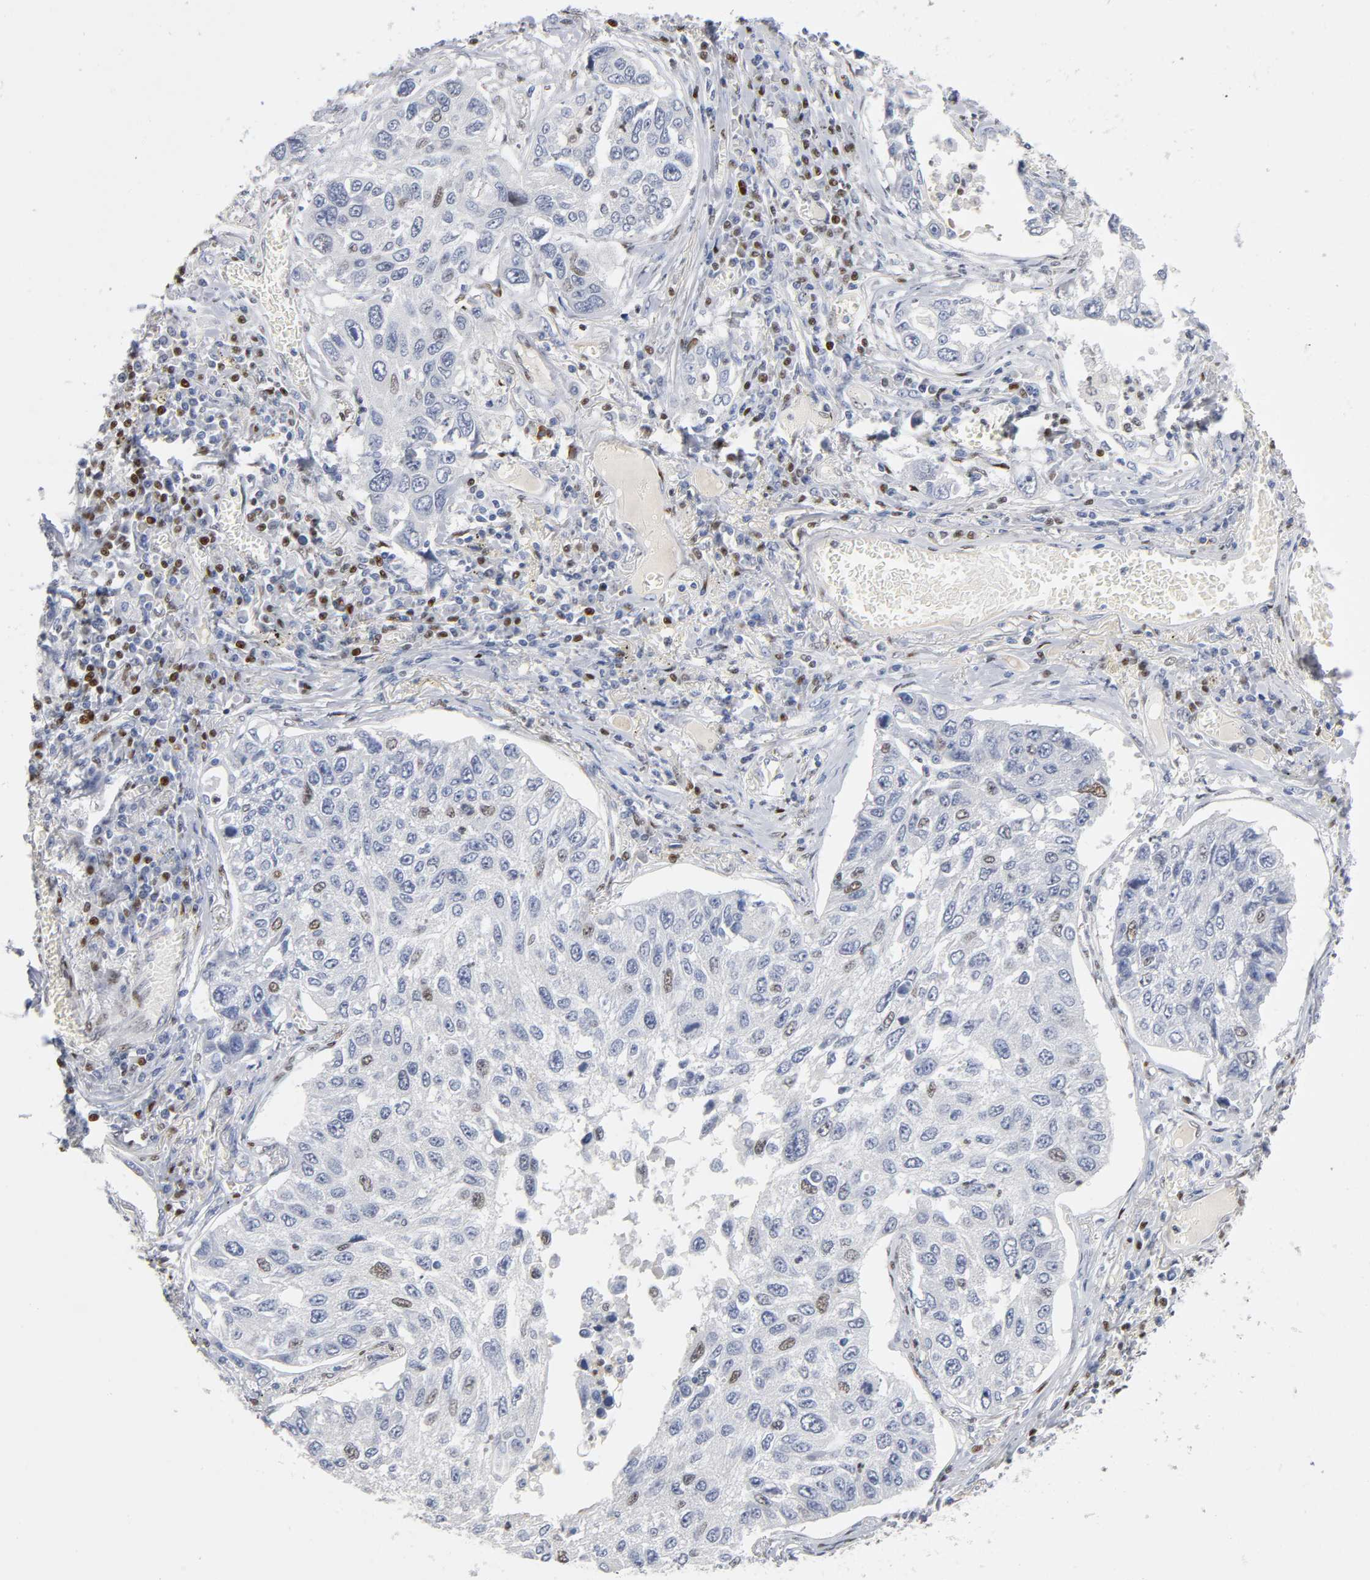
{"staining": {"intensity": "weak", "quantity": "<25%", "location": "nuclear"}, "tissue": "lung cancer", "cell_type": "Tumor cells", "image_type": "cancer", "snomed": [{"axis": "morphology", "description": "Squamous cell carcinoma, NOS"}, {"axis": "topography", "description": "Lung"}], "caption": "High power microscopy image of an IHC micrograph of lung cancer (squamous cell carcinoma), revealing no significant positivity in tumor cells.", "gene": "SP3", "patient": {"sex": "male", "age": 71}}